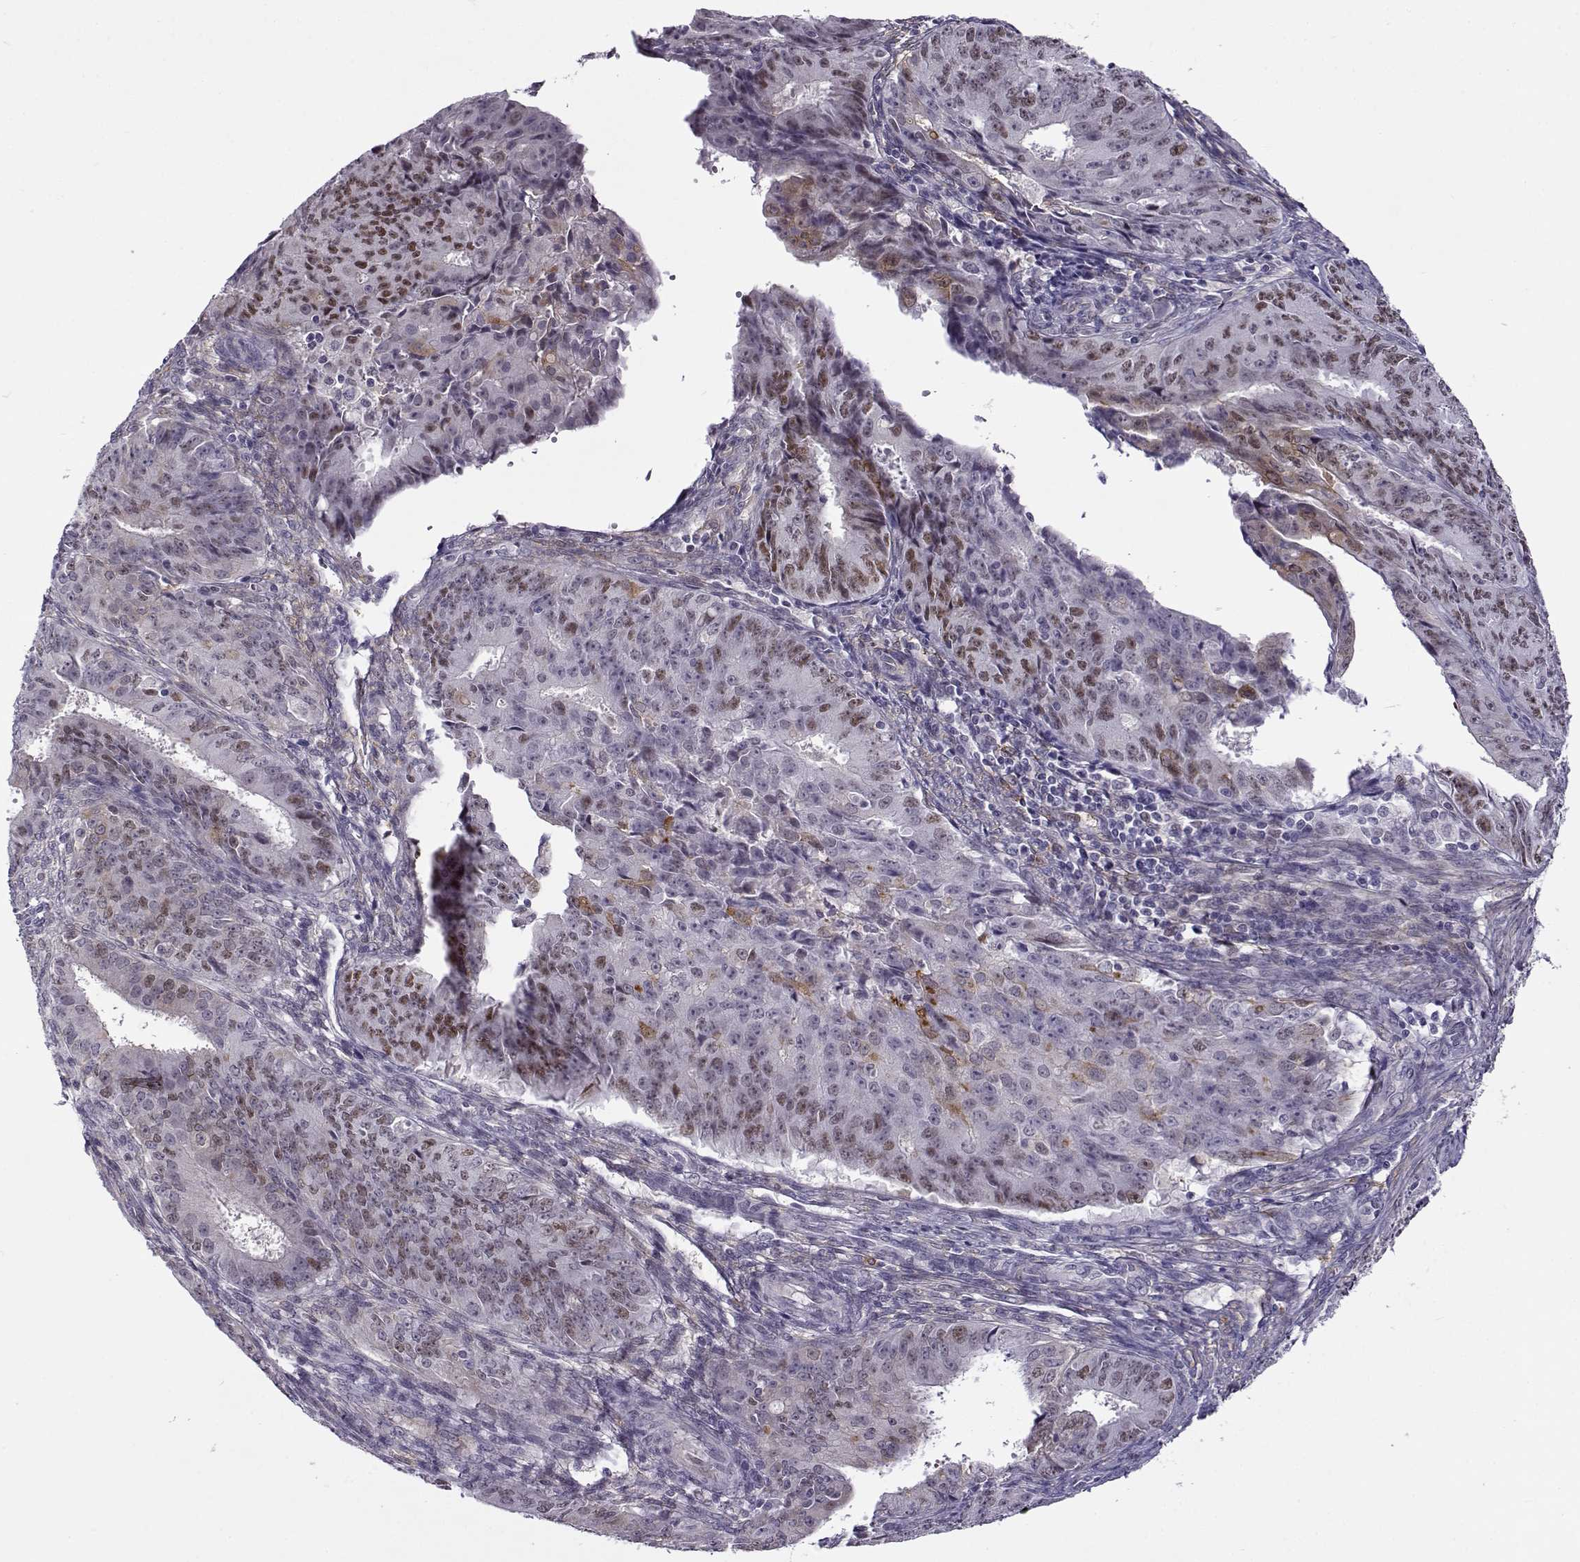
{"staining": {"intensity": "moderate", "quantity": "25%-75%", "location": "nuclear"}, "tissue": "ovarian cancer", "cell_type": "Tumor cells", "image_type": "cancer", "snomed": [{"axis": "morphology", "description": "Carcinoma, endometroid"}, {"axis": "topography", "description": "Ovary"}], "caption": "Ovarian endometroid carcinoma tissue shows moderate nuclear positivity in approximately 25%-75% of tumor cells, visualized by immunohistochemistry. Immunohistochemistry stains the protein in brown and the nuclei are stained blue.", "gene": "BACH1", "patient": {"sex": "female", "age": 42}}